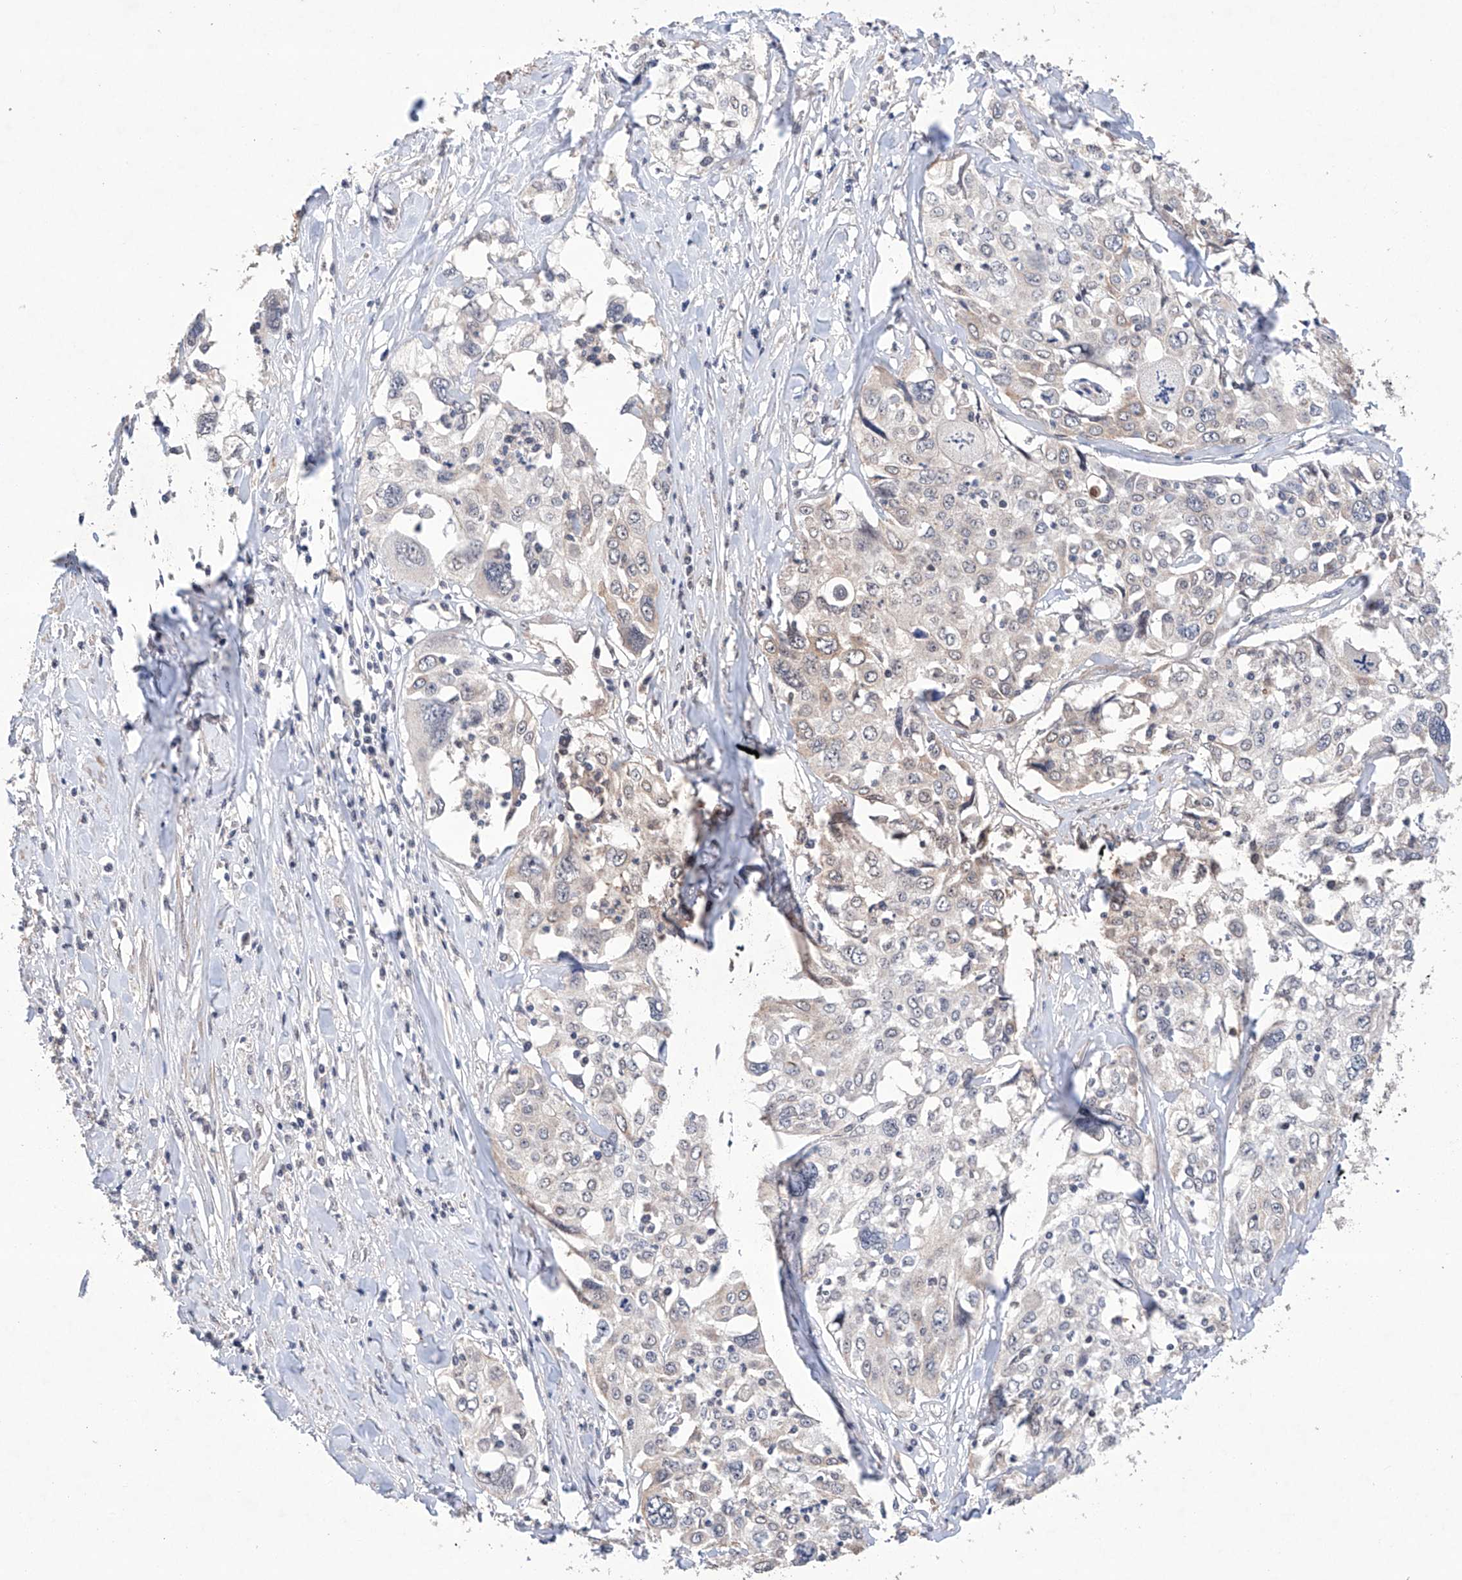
{"staining": {"intensity": "weak", "quantity": "<25%", "location": "cytoplasmic/membranous"}, "tissue": "cervical cancer", "cell_type": "Tumor cells", "image_type": "cancer", "snomed": [{"axis": "morphology", "description": "Squamous cell carcinoma, NOS"}, {"axis": "topography", "description": "Cervix"}], "caption": "A high-resolution photomicrograph shows IHC staining of cervical cancer, which exhibits no significant expression in tumor cells.", "gene": "AFG1L", "patient": {"sex": "female", "age": 31}}